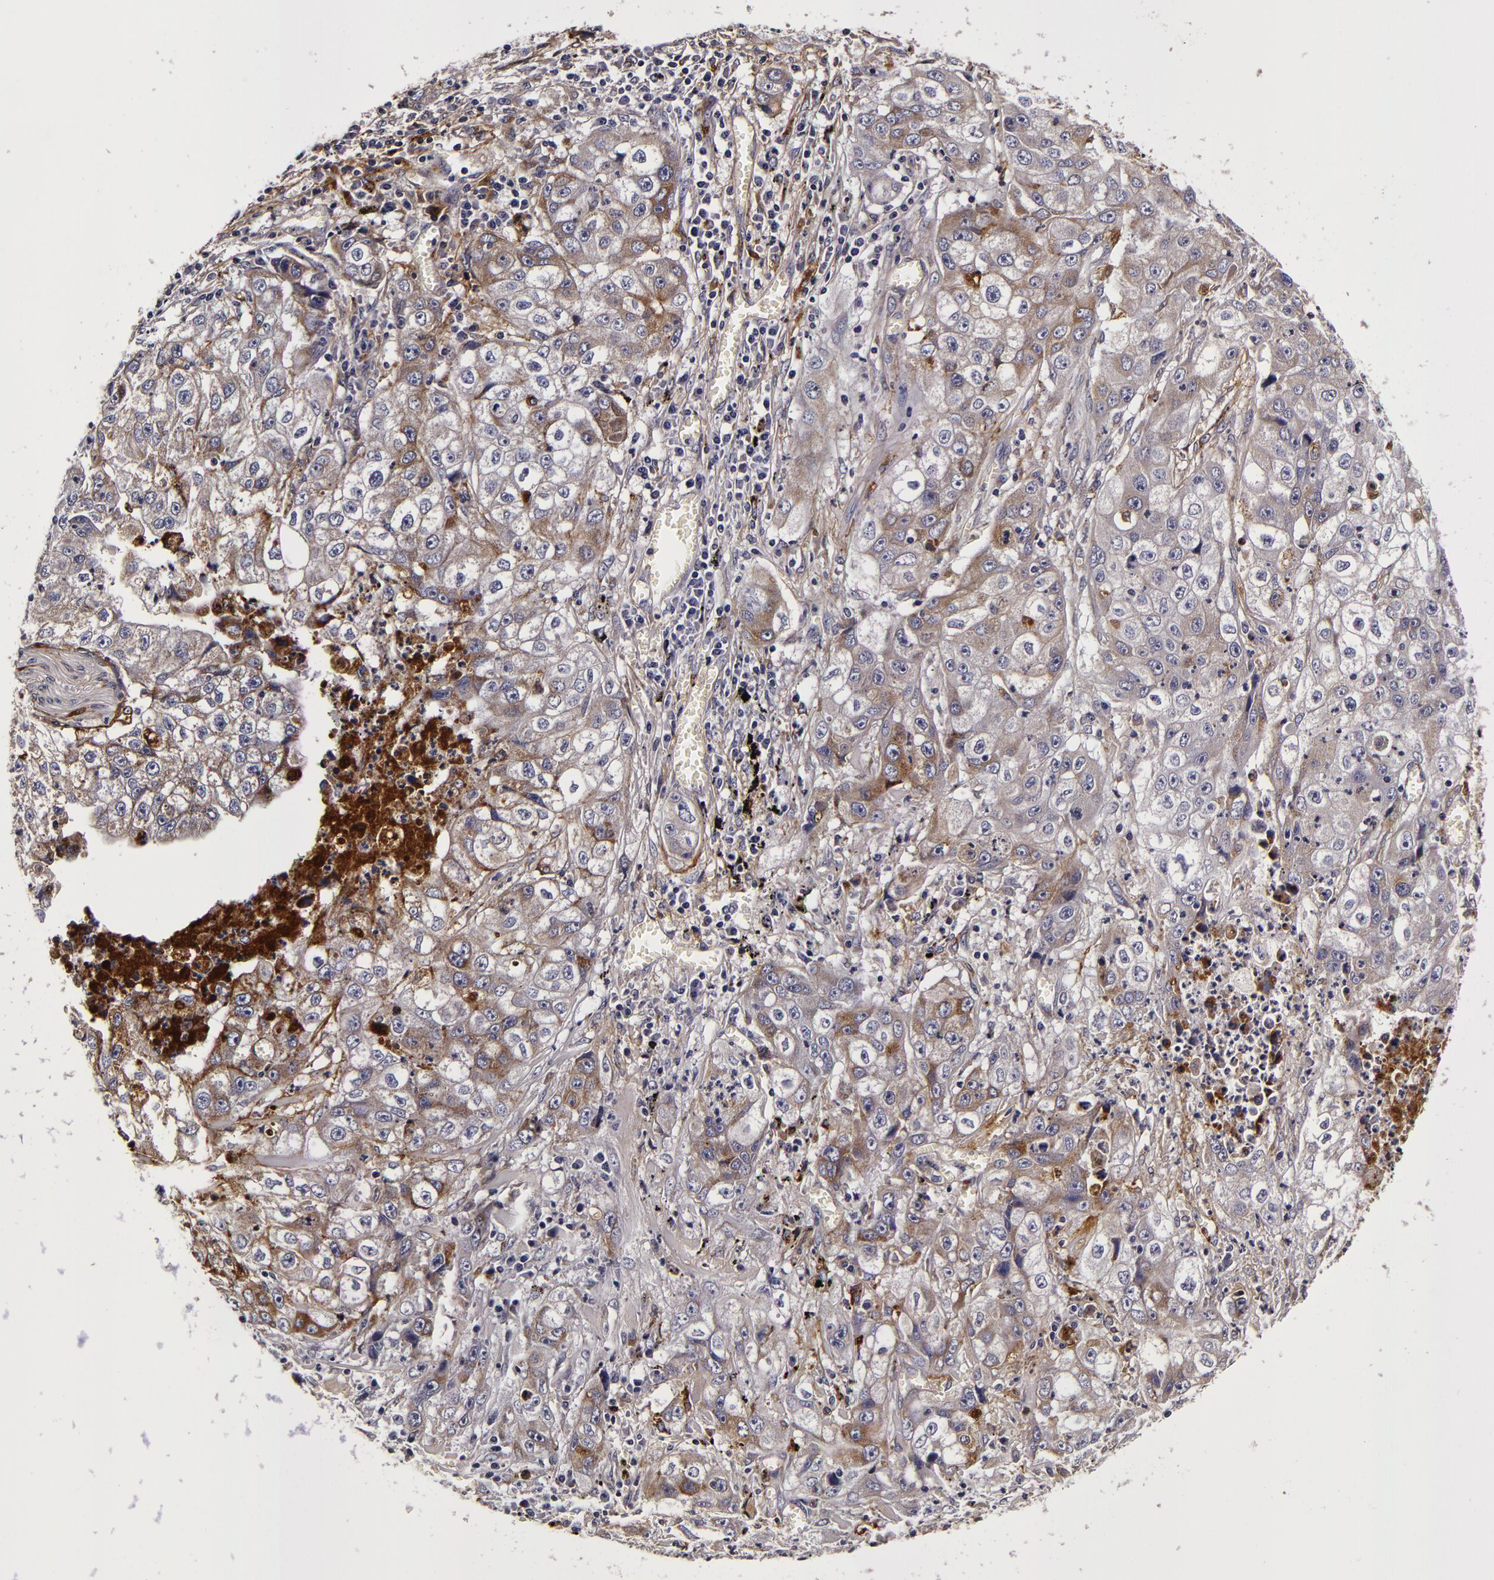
{"staining": {"intensity": "weak", "quantity": "<25%", "location": "cytoplasmic/membranous"}, "tissue": "lung cancer", "cell_type": "Tumor cells", "image_type": "cancer", "snomed": [{"axis": "morphology", "description": "Squamous cell carcinoma, NOS"}, {"axis": "topography", "description": "Lung"}], "caption": "Human squamous cell carcinoma (lung) stained for a protein using IHC displays no expression in tumor cells.", "gene": "LGALS3BP", "patient": {"sex": "male", "age": 64}}